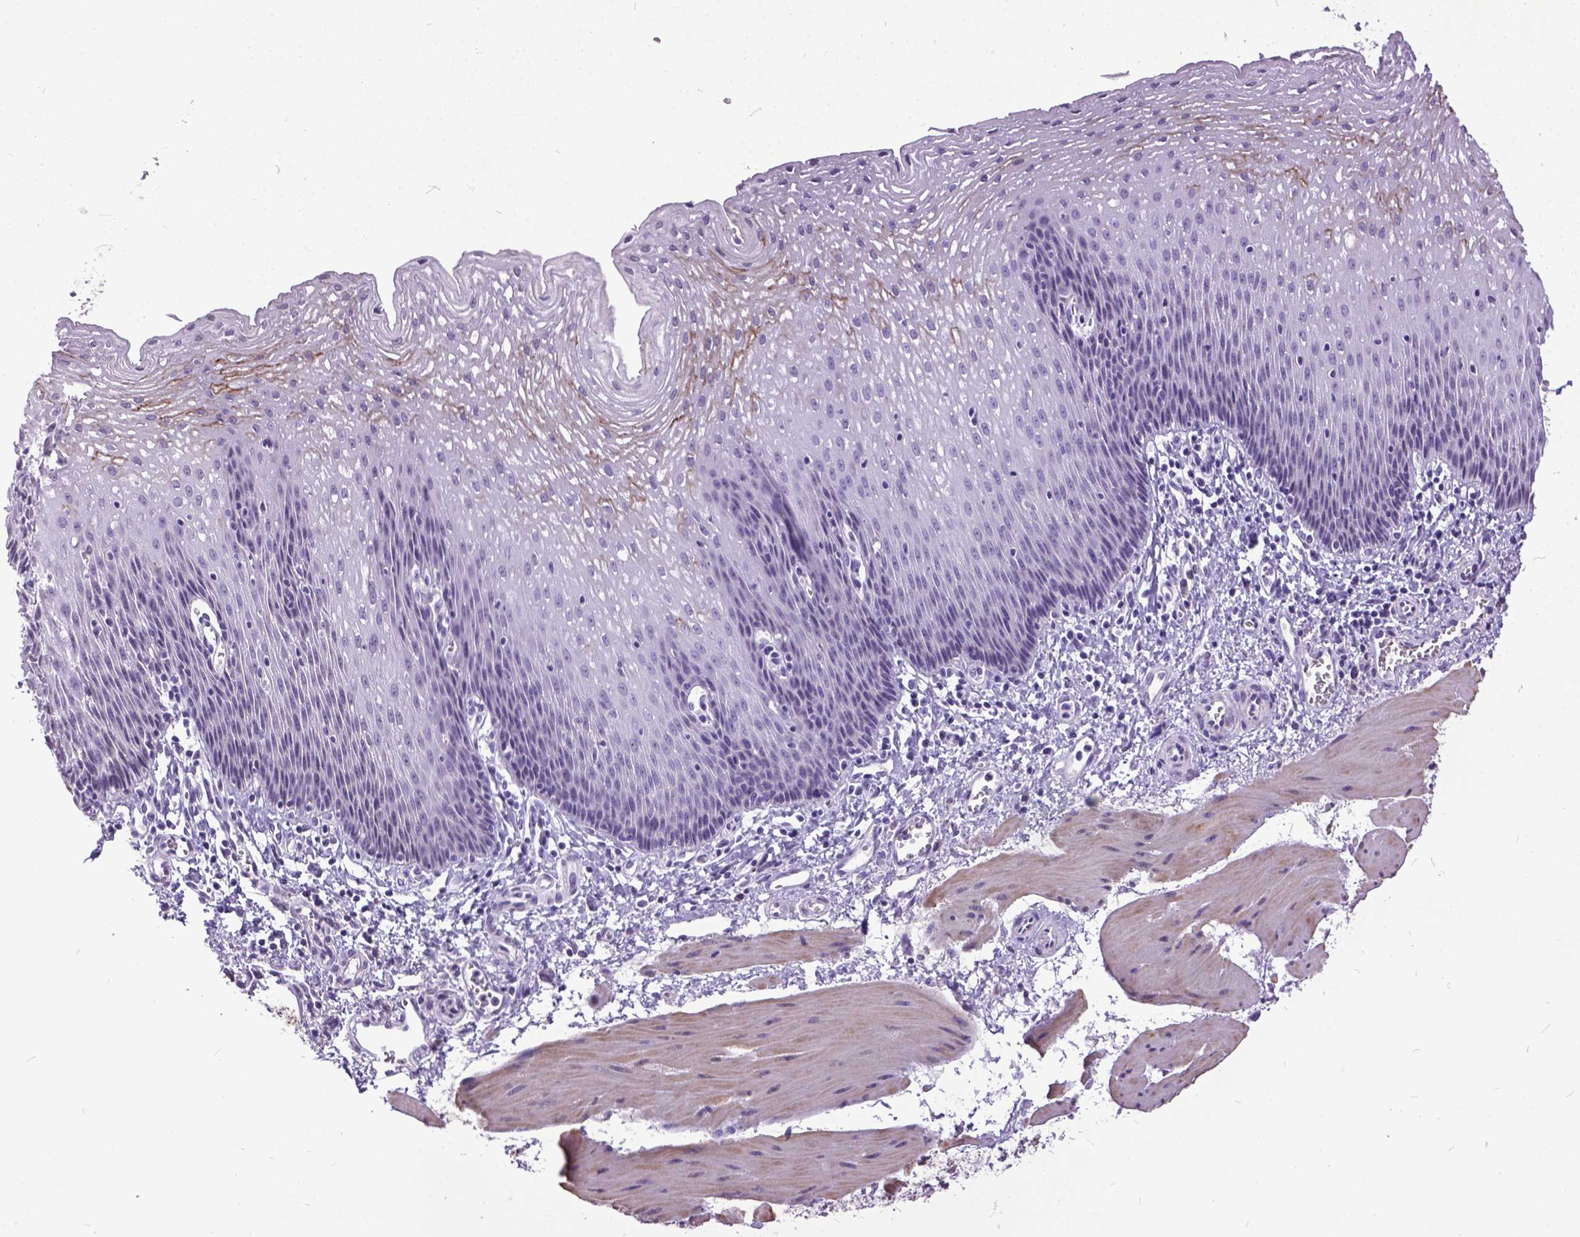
{"staining": {"intensity": "negative", "quantity": "none", "location": "none"}, "tissue": "esophagus", "cell_type": "Squamous epithelial cells", "image_type": "normal", "snomed": [{"axis": "morphology", "description": "Normal tissue, NOS"}, {"axis": "topography", "description": "Esophagus"}], "caption": "A high-resolution histopathology image shows immunohistochemistry (IHC) staining of unremarkable esophagus, which shows no significant staining in squamous epithelial cells.", "gene": "MARCHF10", "patient": {"sex": "female", "age": 64}}